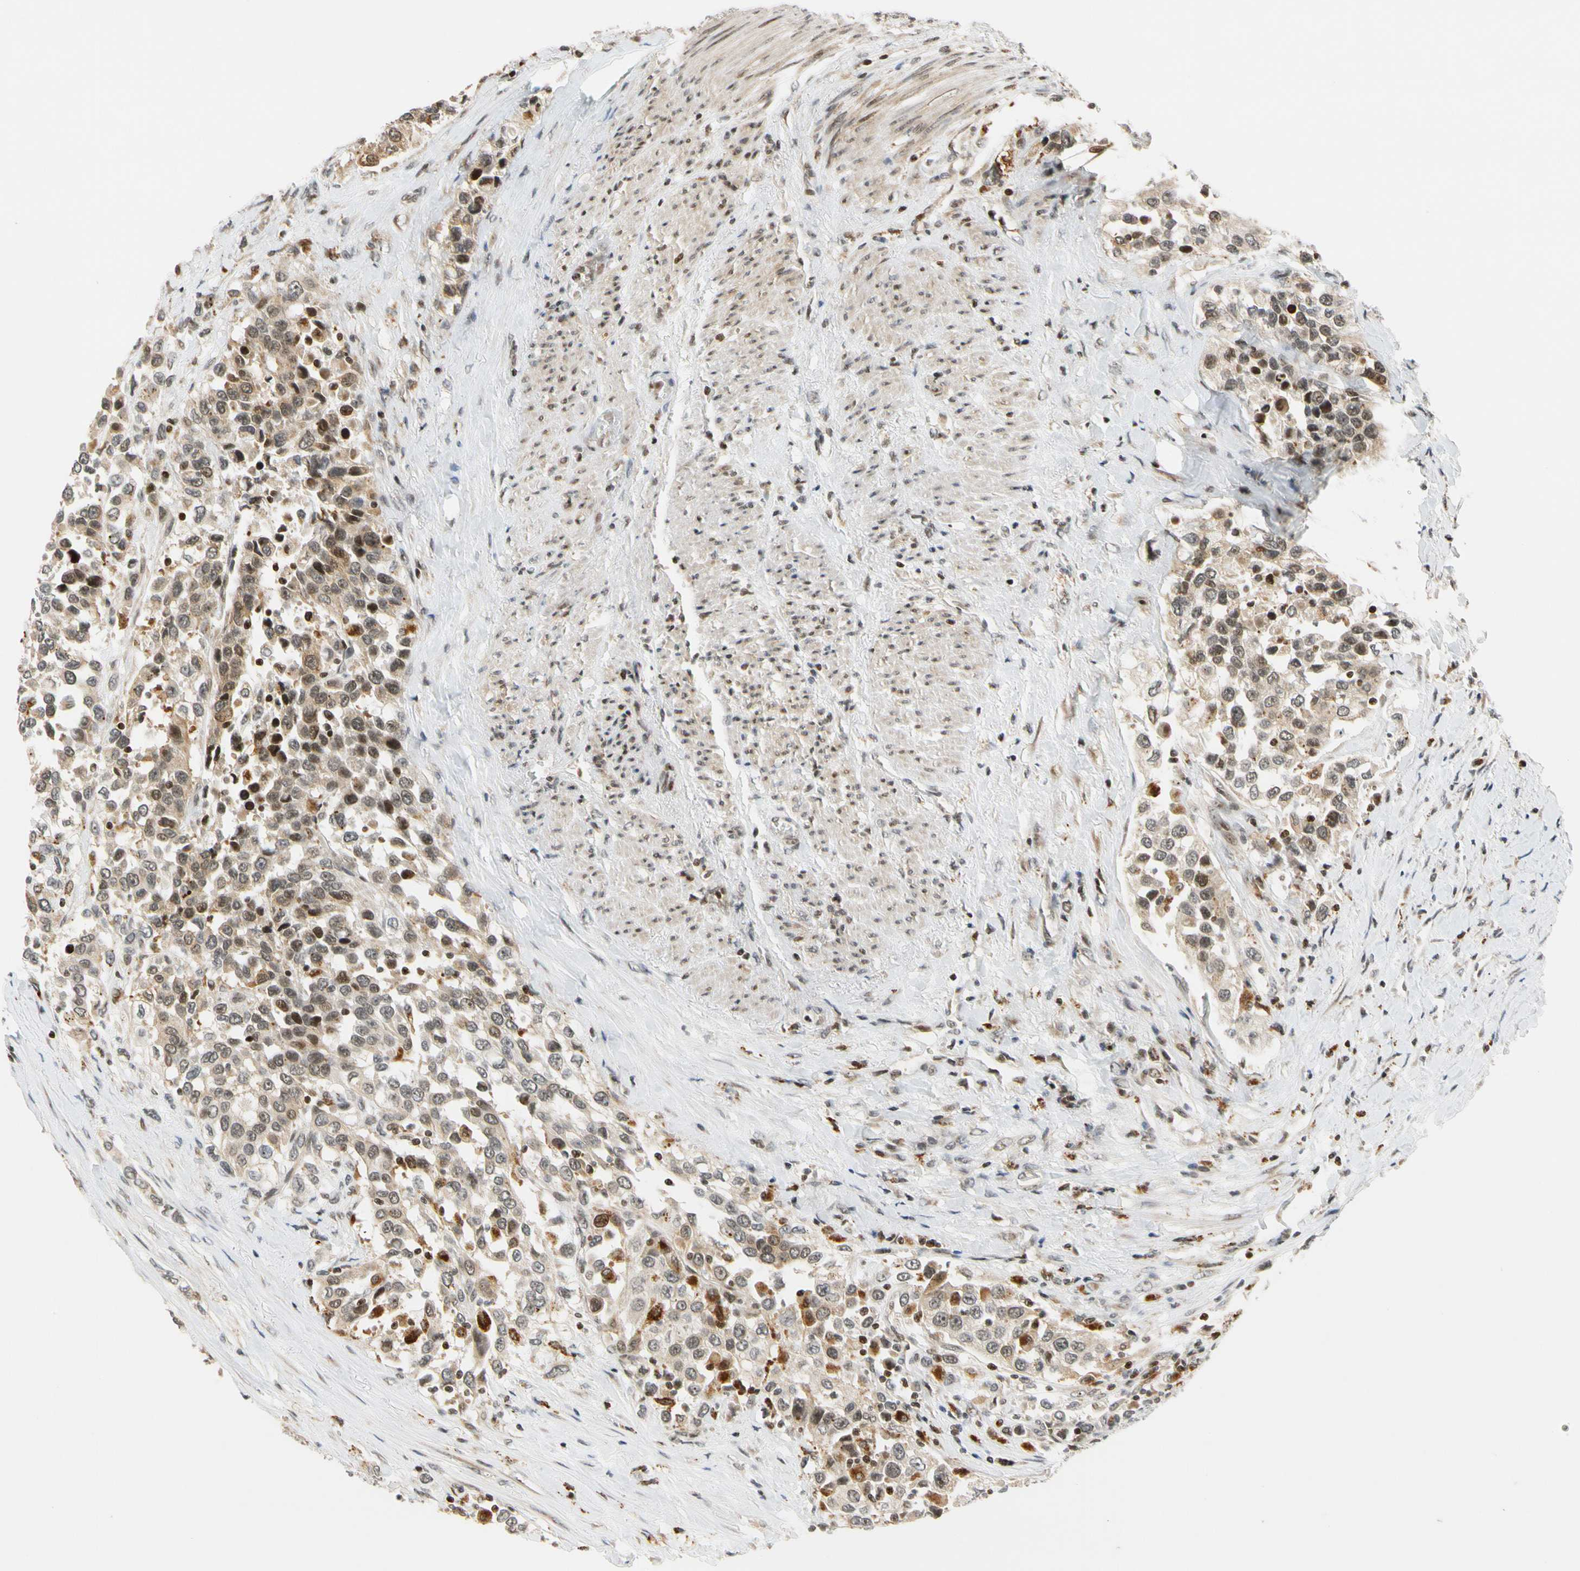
{"staining": {"intensity": "weak", "quantity": "25%-75%", "location": "cytoplasmic/membranous,nuclear"}, "tissue": "urothelial cancer", "cell_type": "Tumor cells", "image_type": "cancer", "snomed": [{"axis": "morphology", "description": "Urothelial carcinoma, High grade"}, {"axis": "topography", "description": "Urinary bladder"}], "caption": "High-grade urothelial carcinoma tissue demonstrates weak cytoplasmic/membranous and nuclear positivity in about 25%-75% of tumor cells", "gene": "CDK7", "patient": {"sex": "female", "age": 80}}